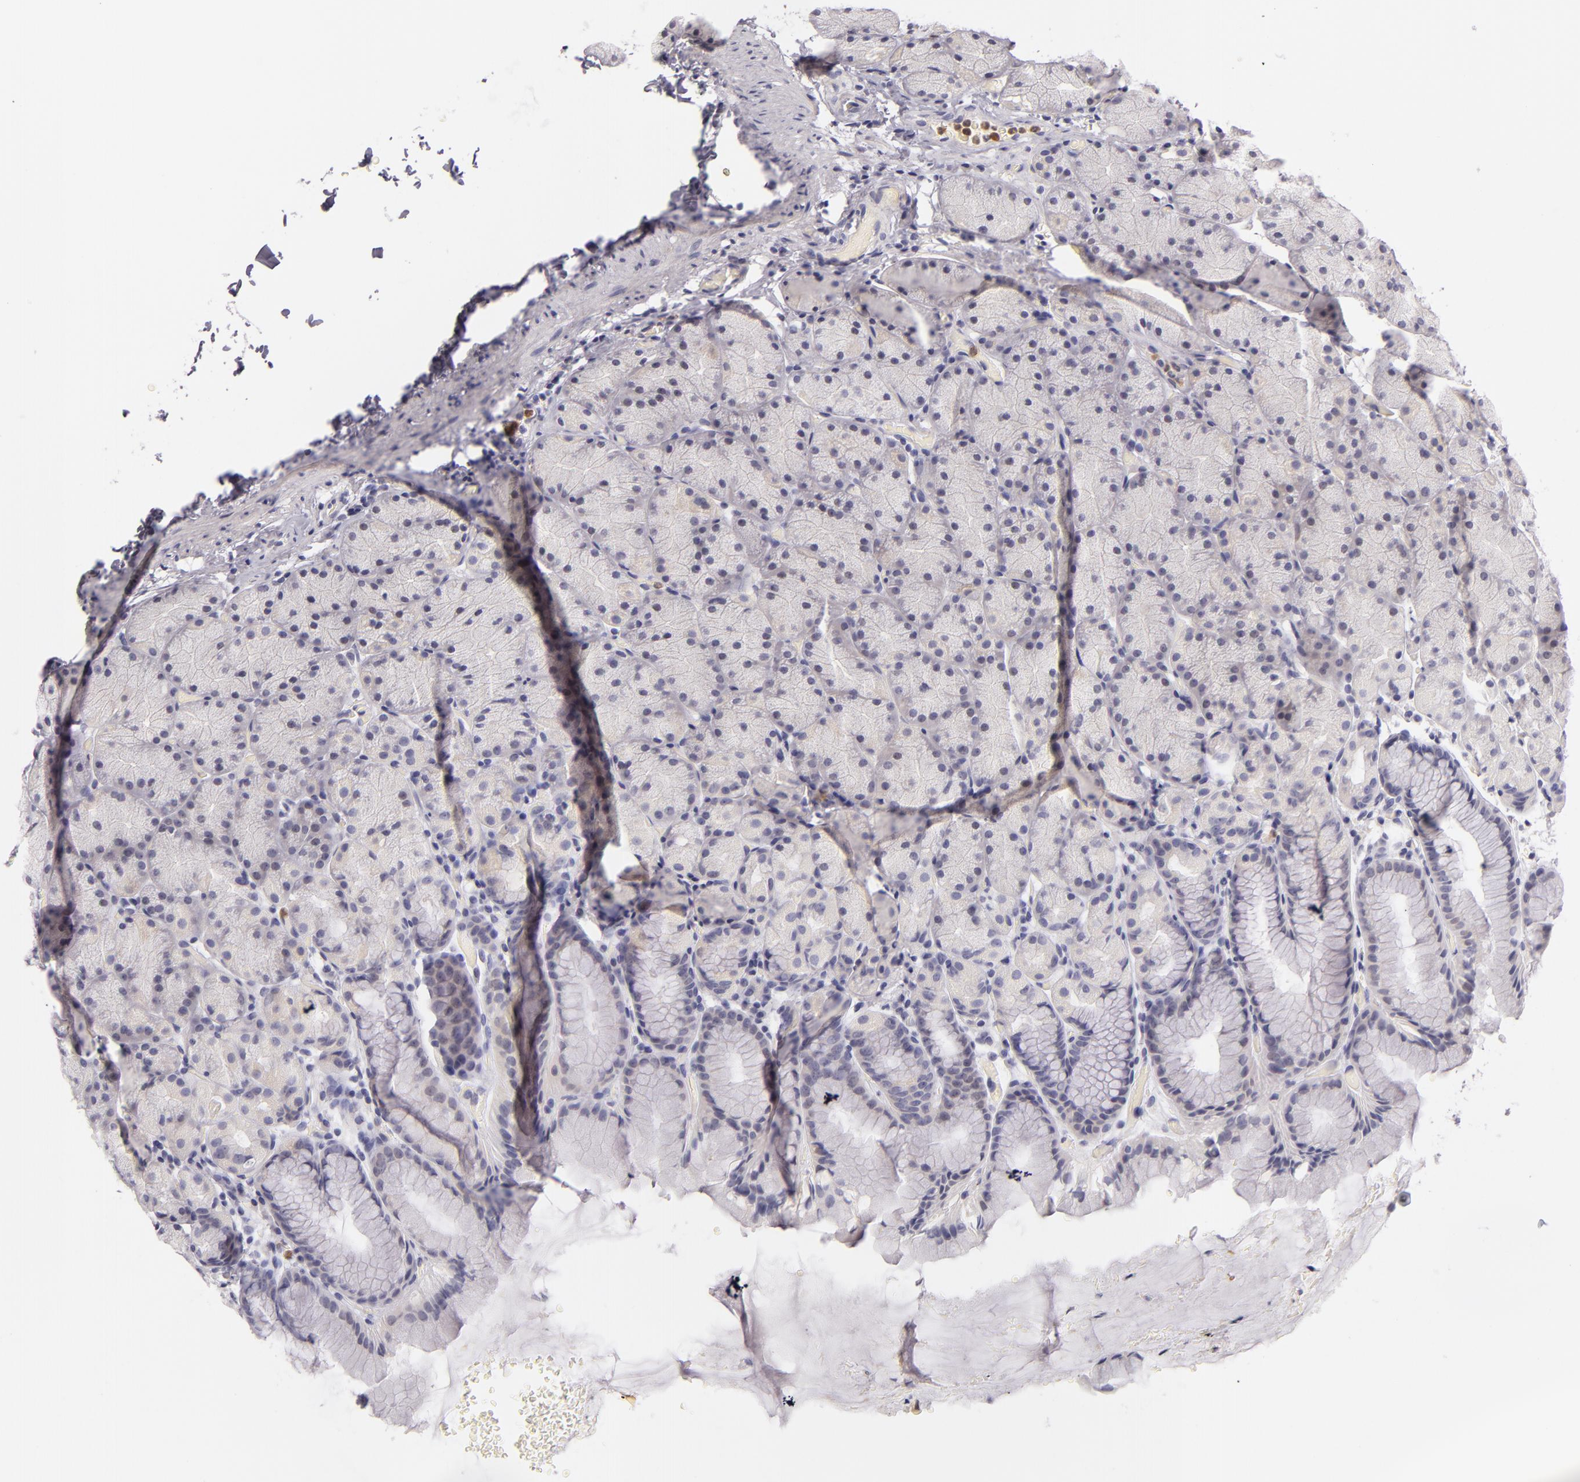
{"staining": {"intensity": "negative", "quantity": "none", "location": "none"}, "tissue": "stomach", "cell_type": "Glandular cells", "image_type": "normal", "snomed": [{"axis": "morphology", "description": "Normal tissue, NOS"}, {"axis": "topography", "description": "Stomach, upper"}], "caption": "Stomach stained for a protein using IHC demonstrates no expression glandular cells.", "gene": "FAM181A", "patient": {"sex": "male", "age": 47}}